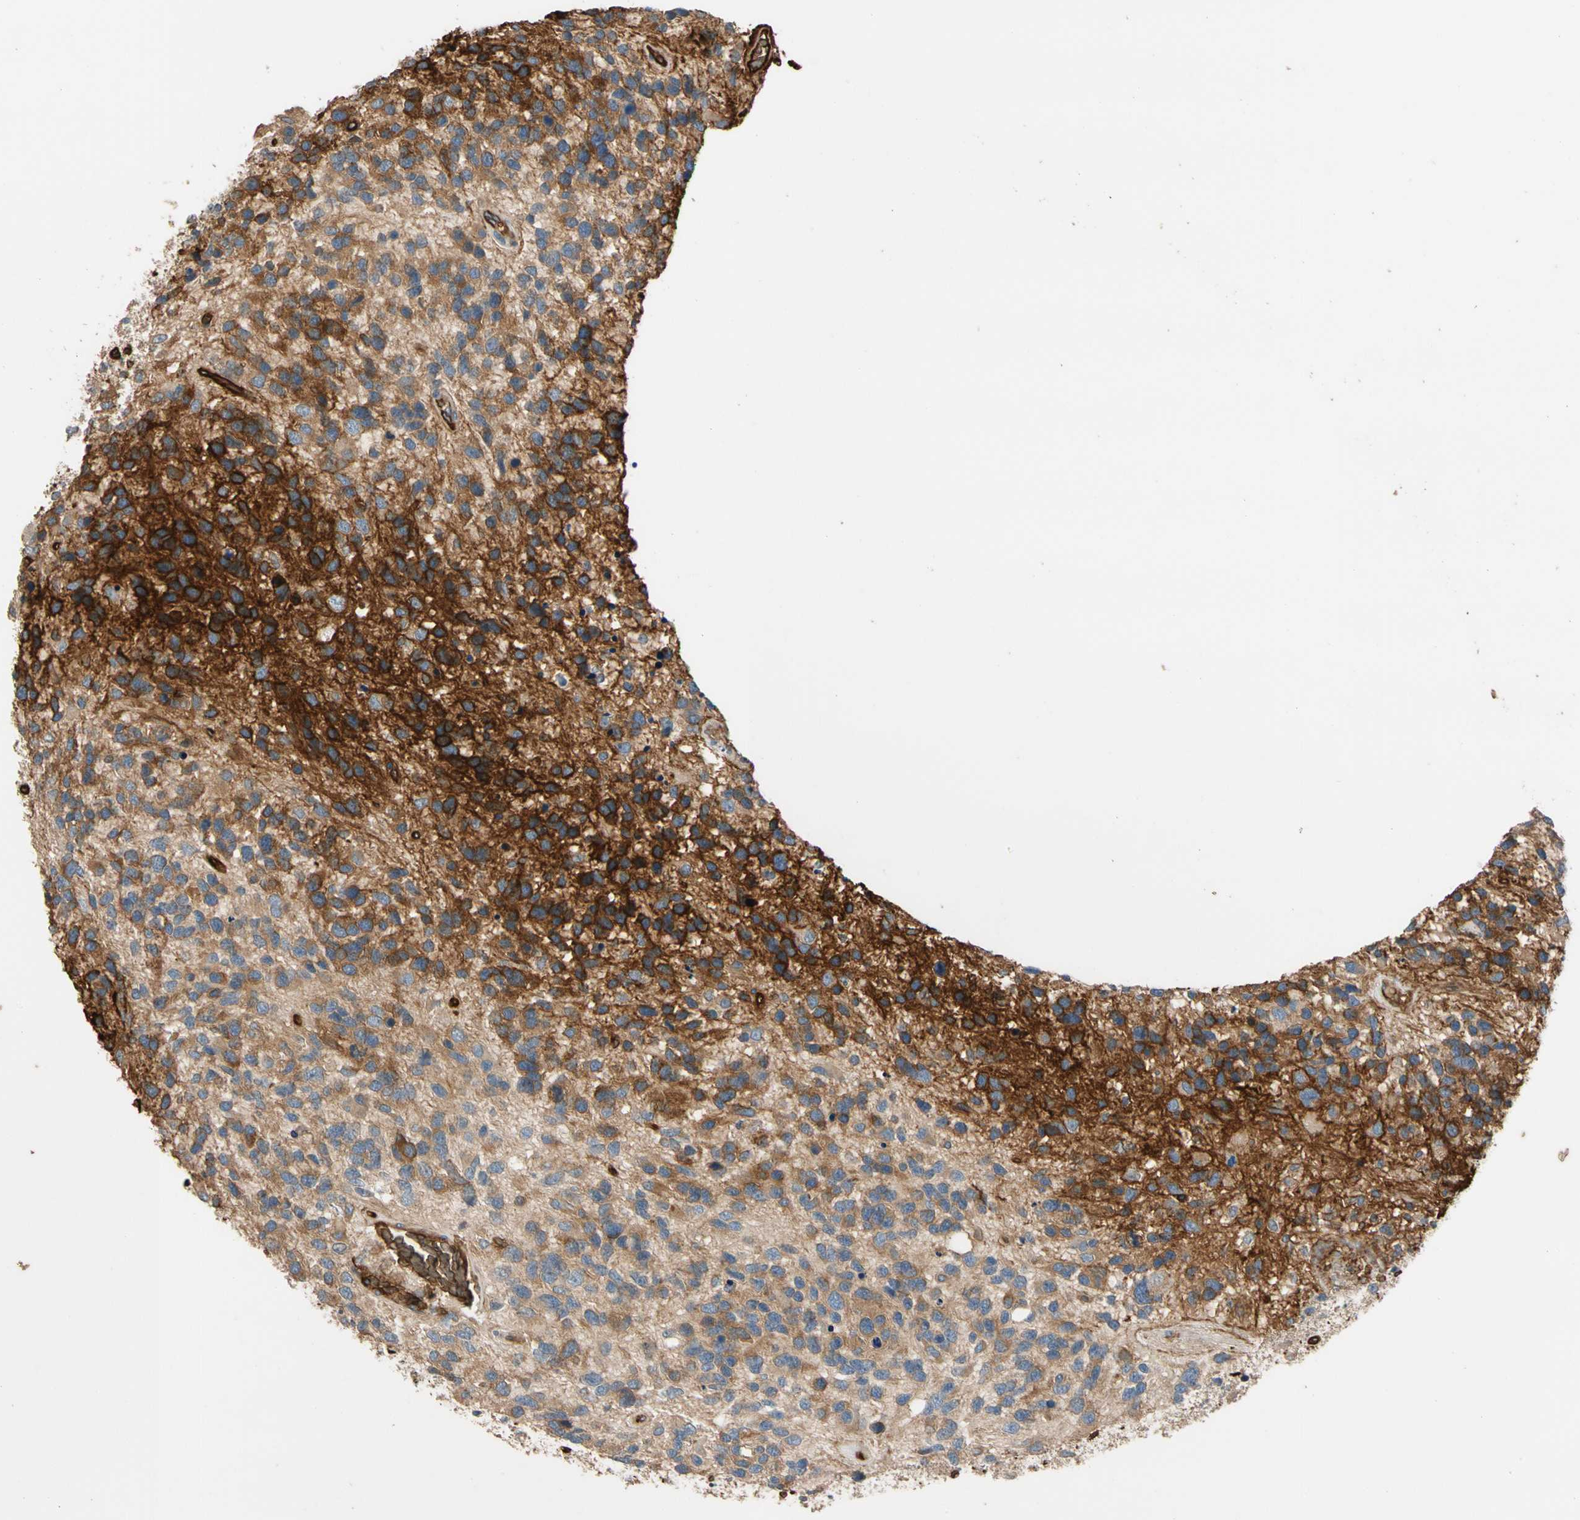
{"staining": {"intensity": "moderate", "quantity": ">75%", "location": "cytoplasmic/membranous"}, "tissue": "glioma", "cell_type": "Tumor cells", "image_type": "cancer", "snomed": [{"axis": "morphology", "description": "Glioma, malignant, High grade"}, {"axis": "topography", "description": "Brain"}], "caption": "Malignant glioma (high-grade) was stained to show a protein in brown. There is medium levels of moderate cytoplasmic/membranous staining in about >75% of tumor cells.", "gene": "RIOK2", "patient": {"sex": "female", "age": 58}}